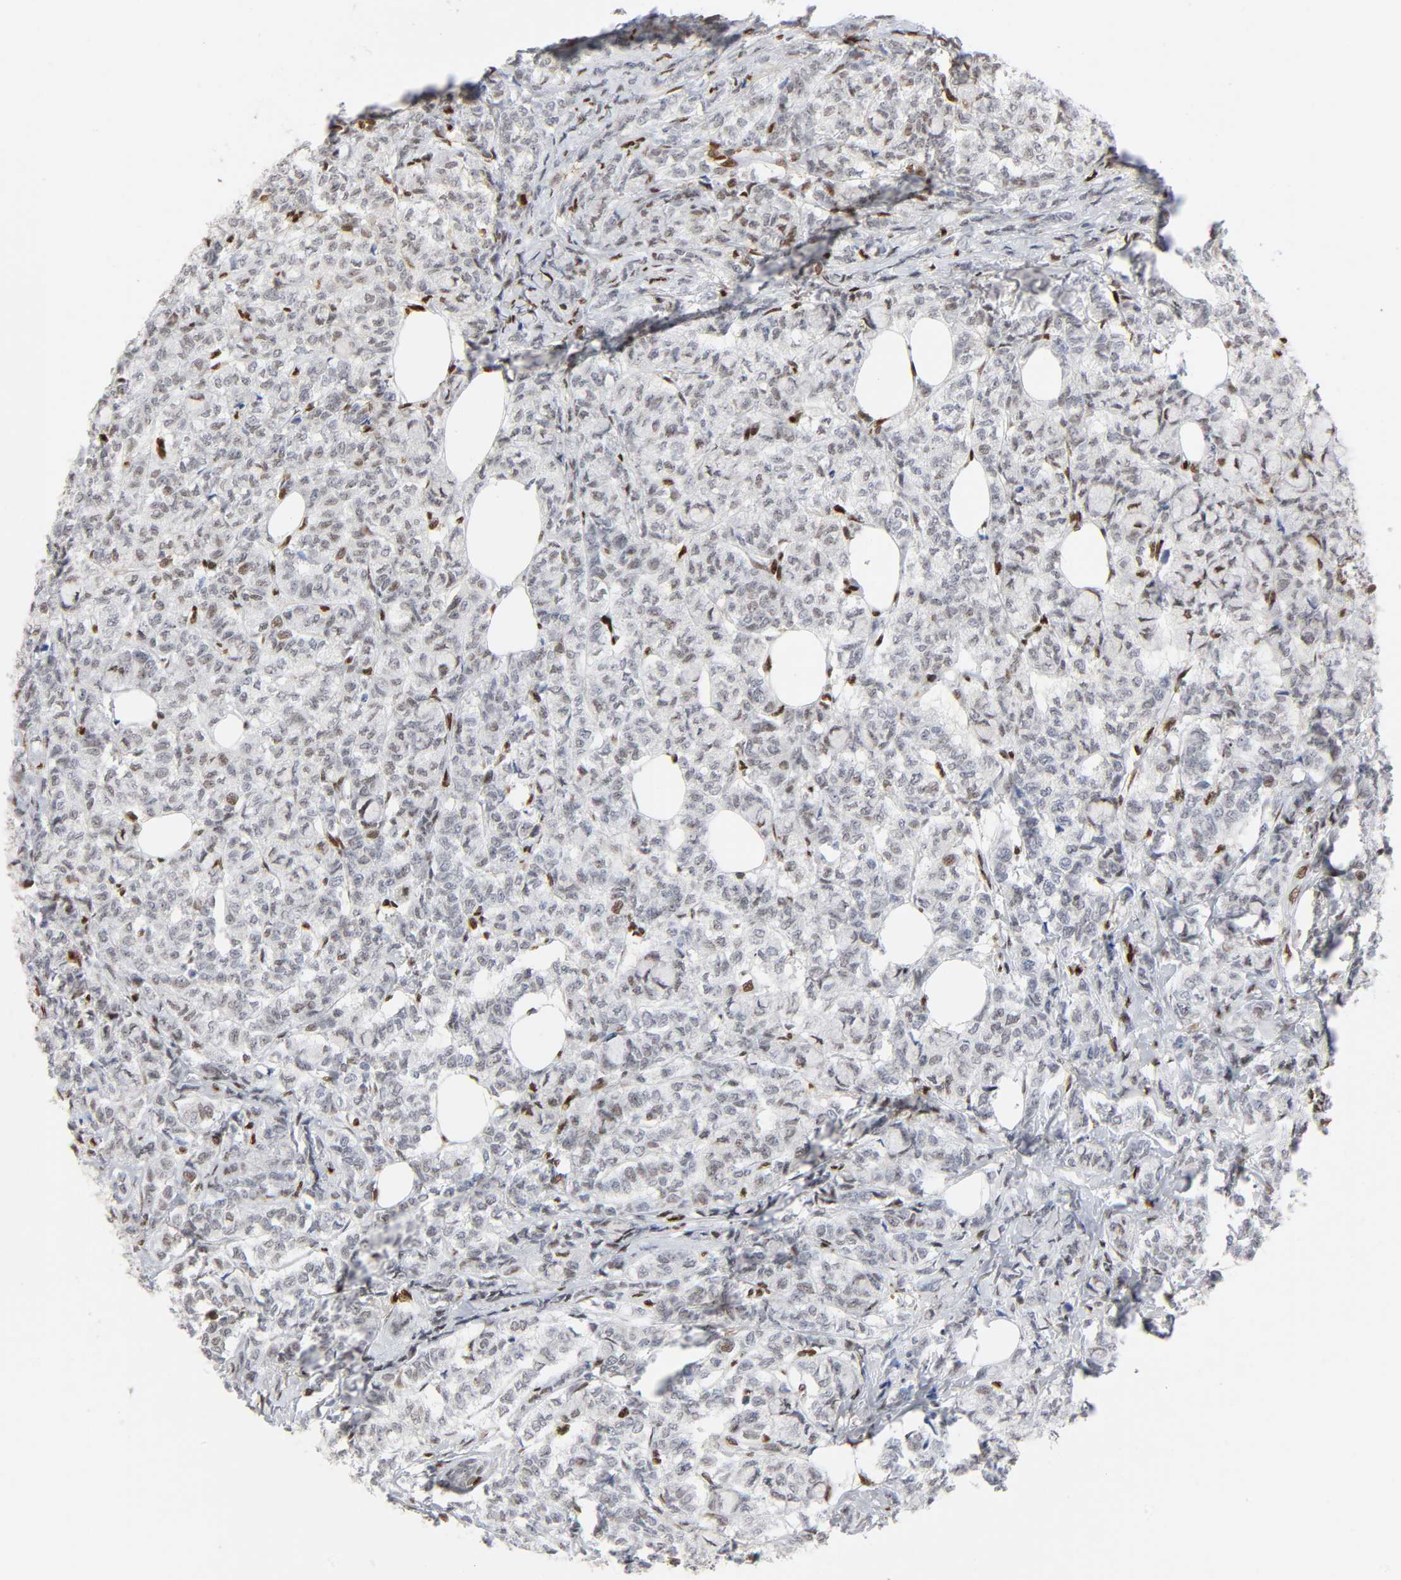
{"staining": {"intensity": "moderate", "quantity": "<25%", "location": "nuclear"}, "tissue": "breast cancer", "cell_type": "Tumor cells", "image_type": "cancer", "snomed": [{"axis": "morphology", "description": "Lobular carcinoma"}, {"axis": "topography", "description": "Breast"}], "caption": "About <25% of tumor cells in lobular carcinoma (breast) exhibit moderate nuclear protein positivity as visualized by brown immunohistochemical staining.", "gene": "WAS", "patient": {"sex": "female", "age": 60}}